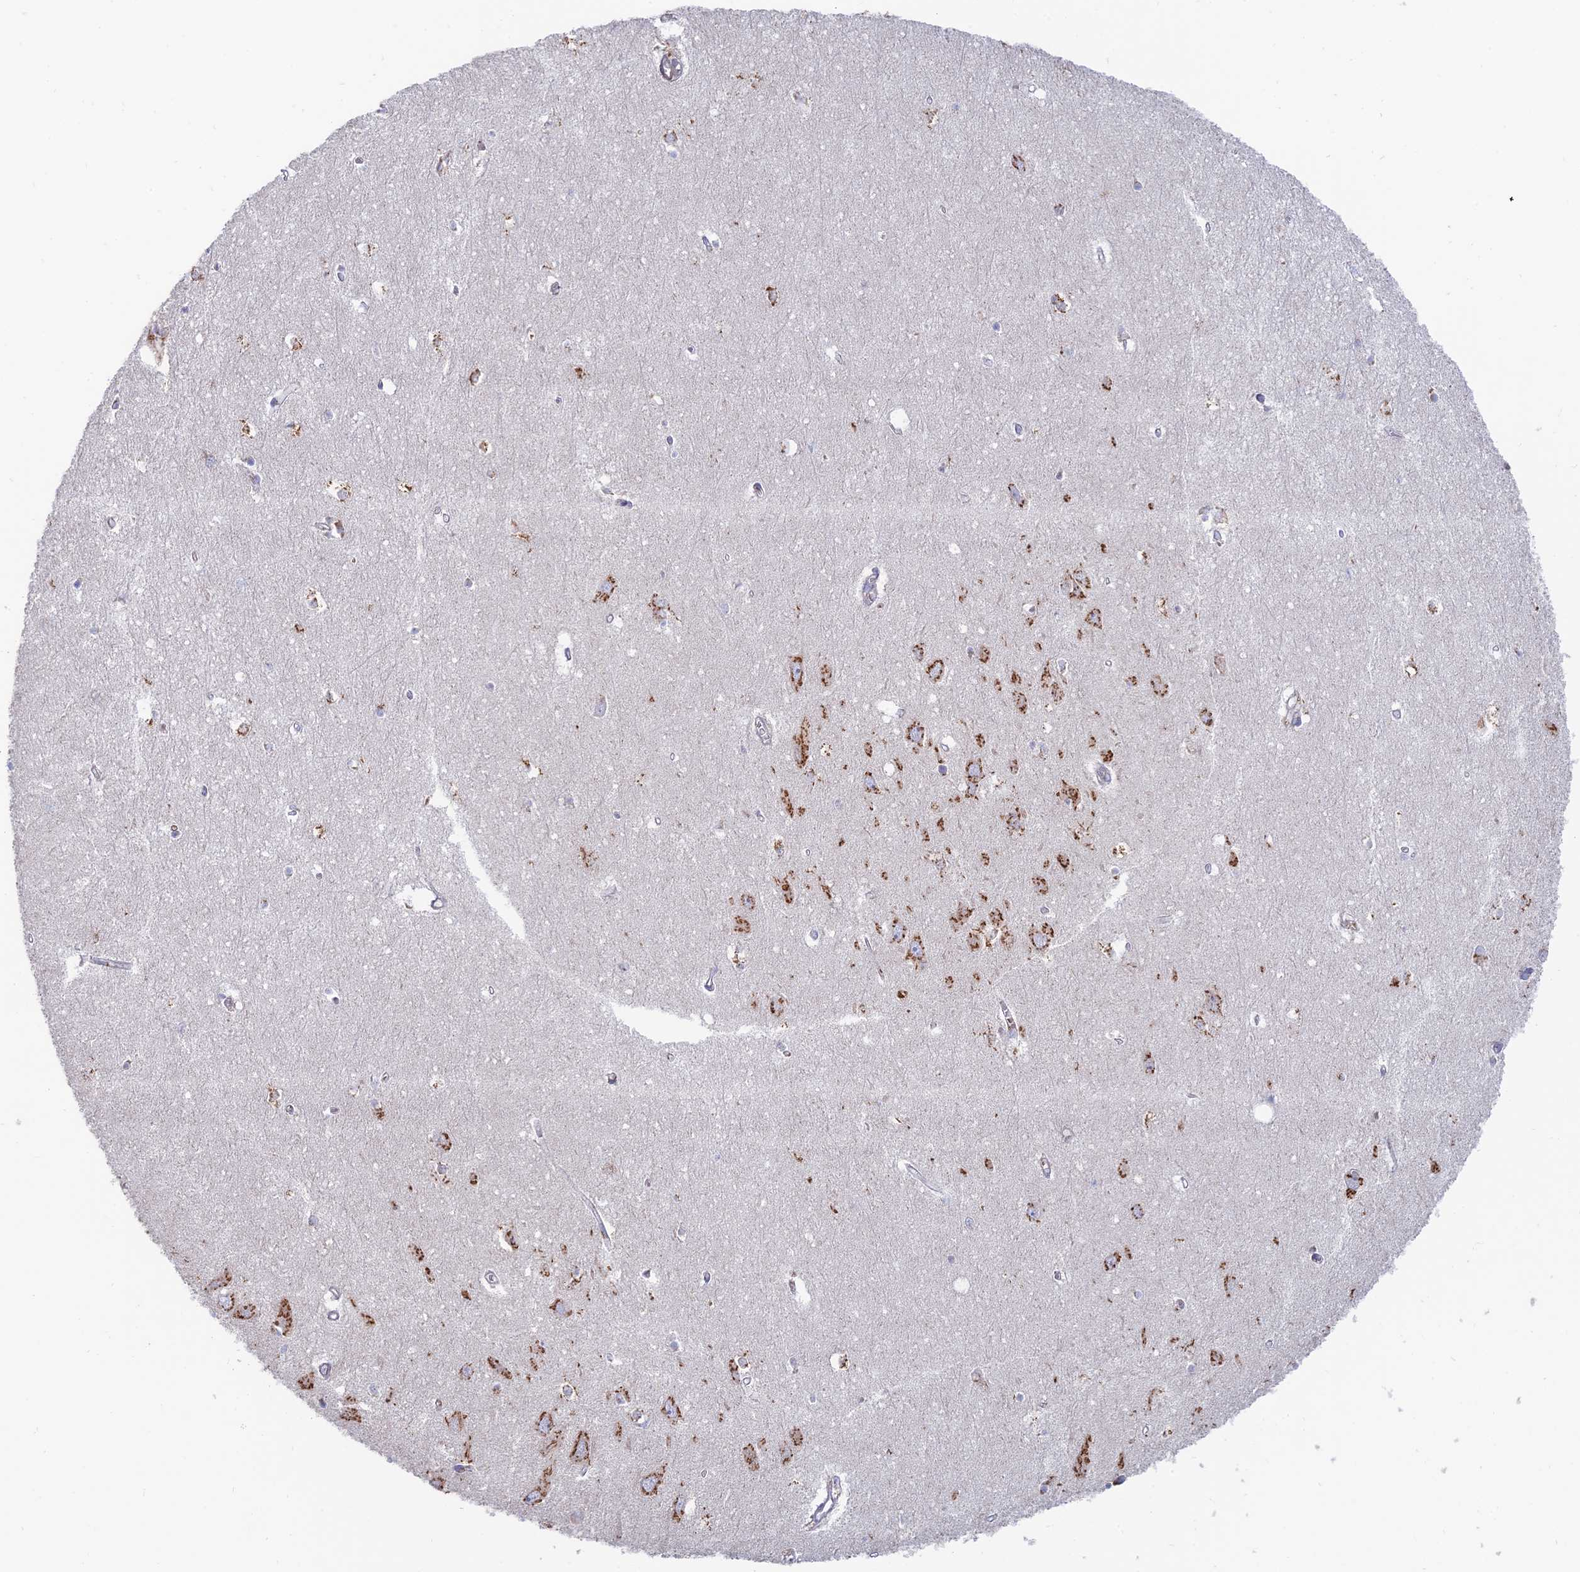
{"staining": {"intensity": "moderate", "quantity": "<25%", "location": "cytoplasmic/membranous"}, "tissue": "hippocampus", "cell_type": "Glial cells", "image_type": "normal", "snomed": [{"axis": "morphology", "description": "Normal tissue, NOS"}, {"axis": "topography", "description": "Hippocampus"}], "caption": "DAB (3,3'-diaminobenzidine) immunohistochemical staining of benign human hippocampus reveals moderate cytoplasmic/membranous protein staining in approximately <25% of glial cells.", "gene": "ENSG00000267561", "patient": {"sex": "female", "age": 64}}